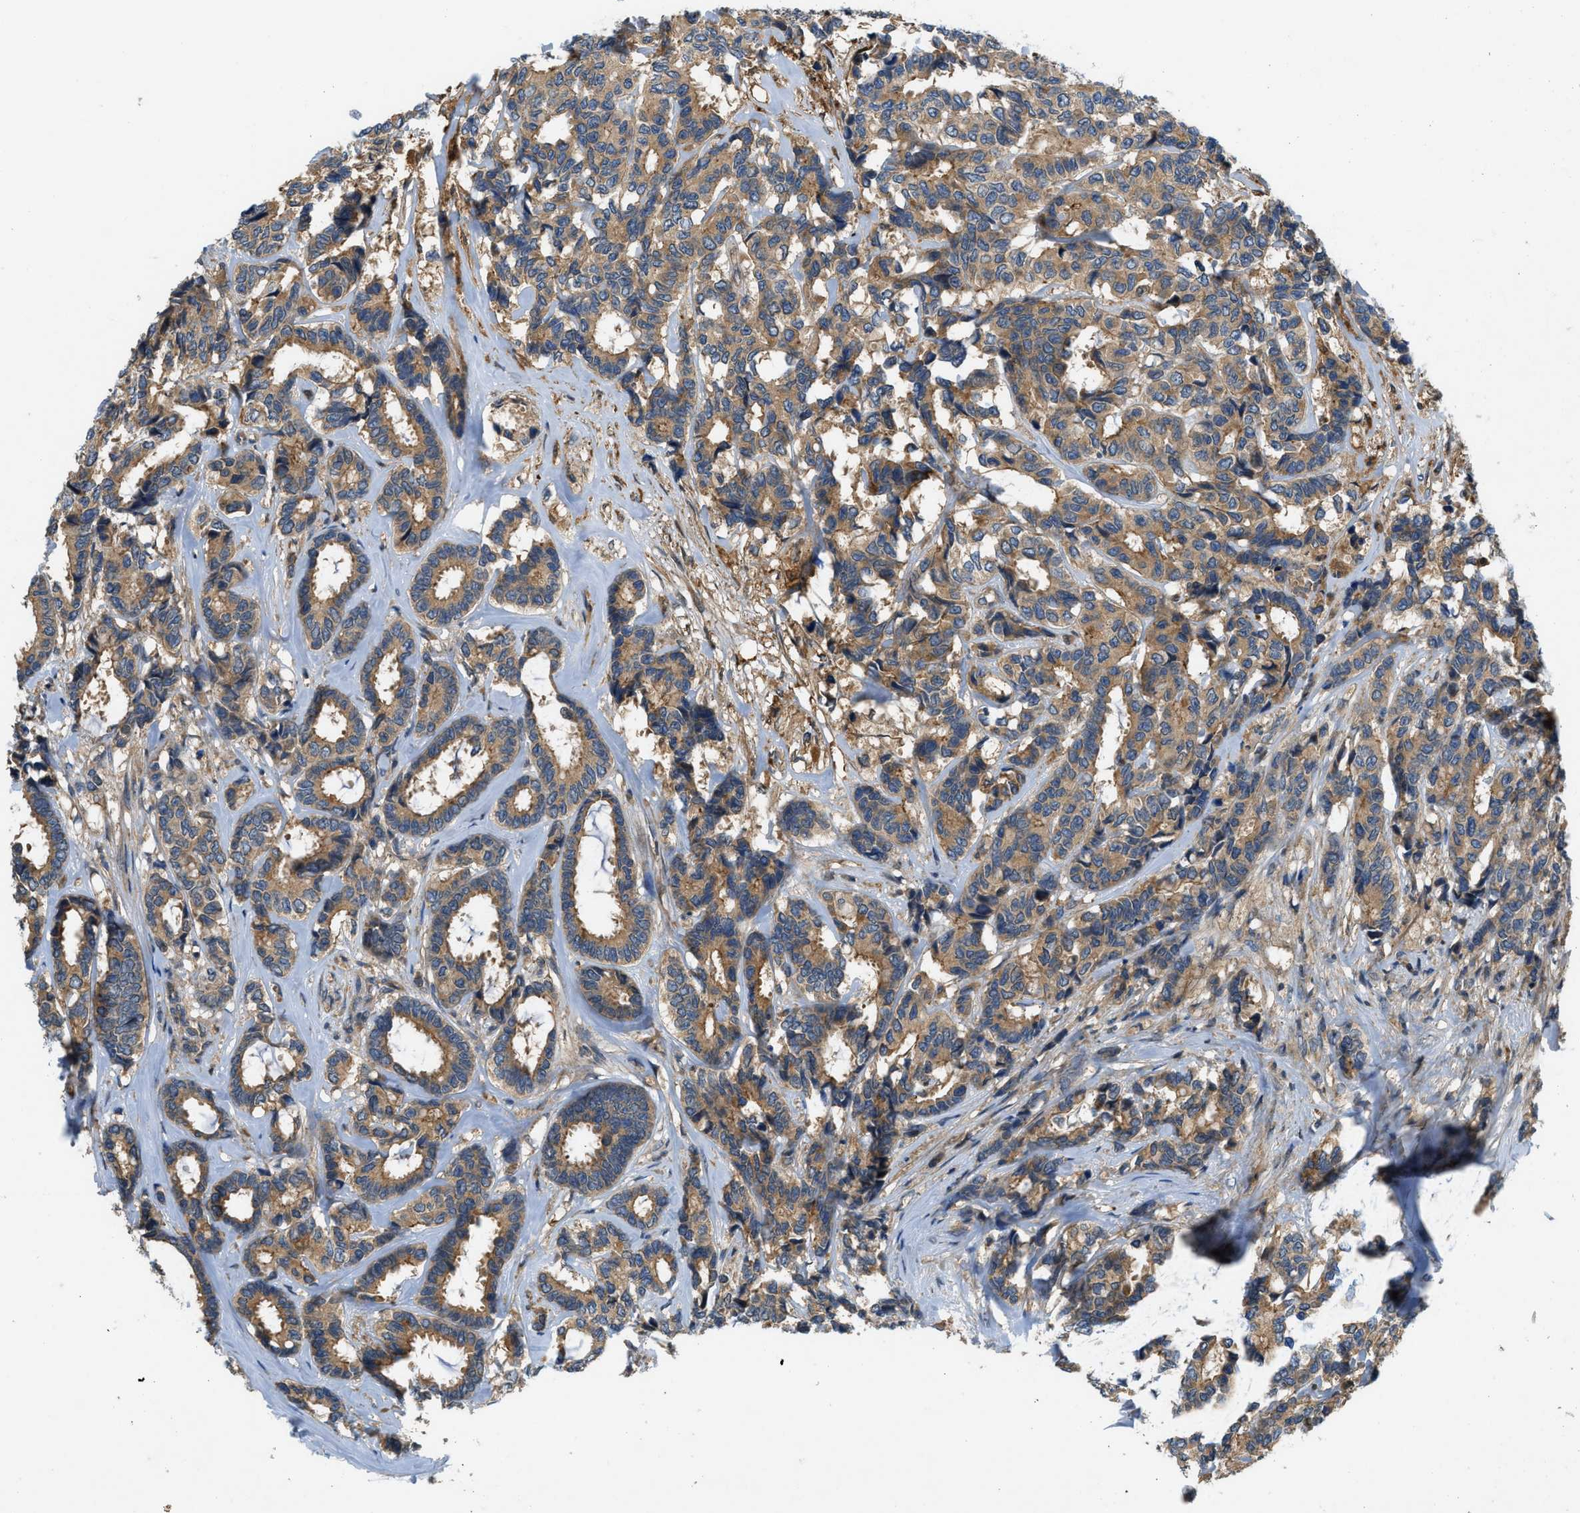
{"staining": {"intensity": "moderate", "quantity": ">75%", "location": "cytoplasmic/membranous"}, "tissue": "breast cancer", "cell_type": "Tumor cells", "image_type": "cancer", "snomed": [{"axis": "morphology", "description": "Duct carcinoma"}, {"axis": "topography", "description": "Breast"}], "caption": "Tumor cells demonstrate moderate cytoplasmic/membranous positivity in approximately >75% of cells in breast cancer (intraductal carcinoma).", "gene": "GPR31", "patient": {"sex": "female", "age": 87}}